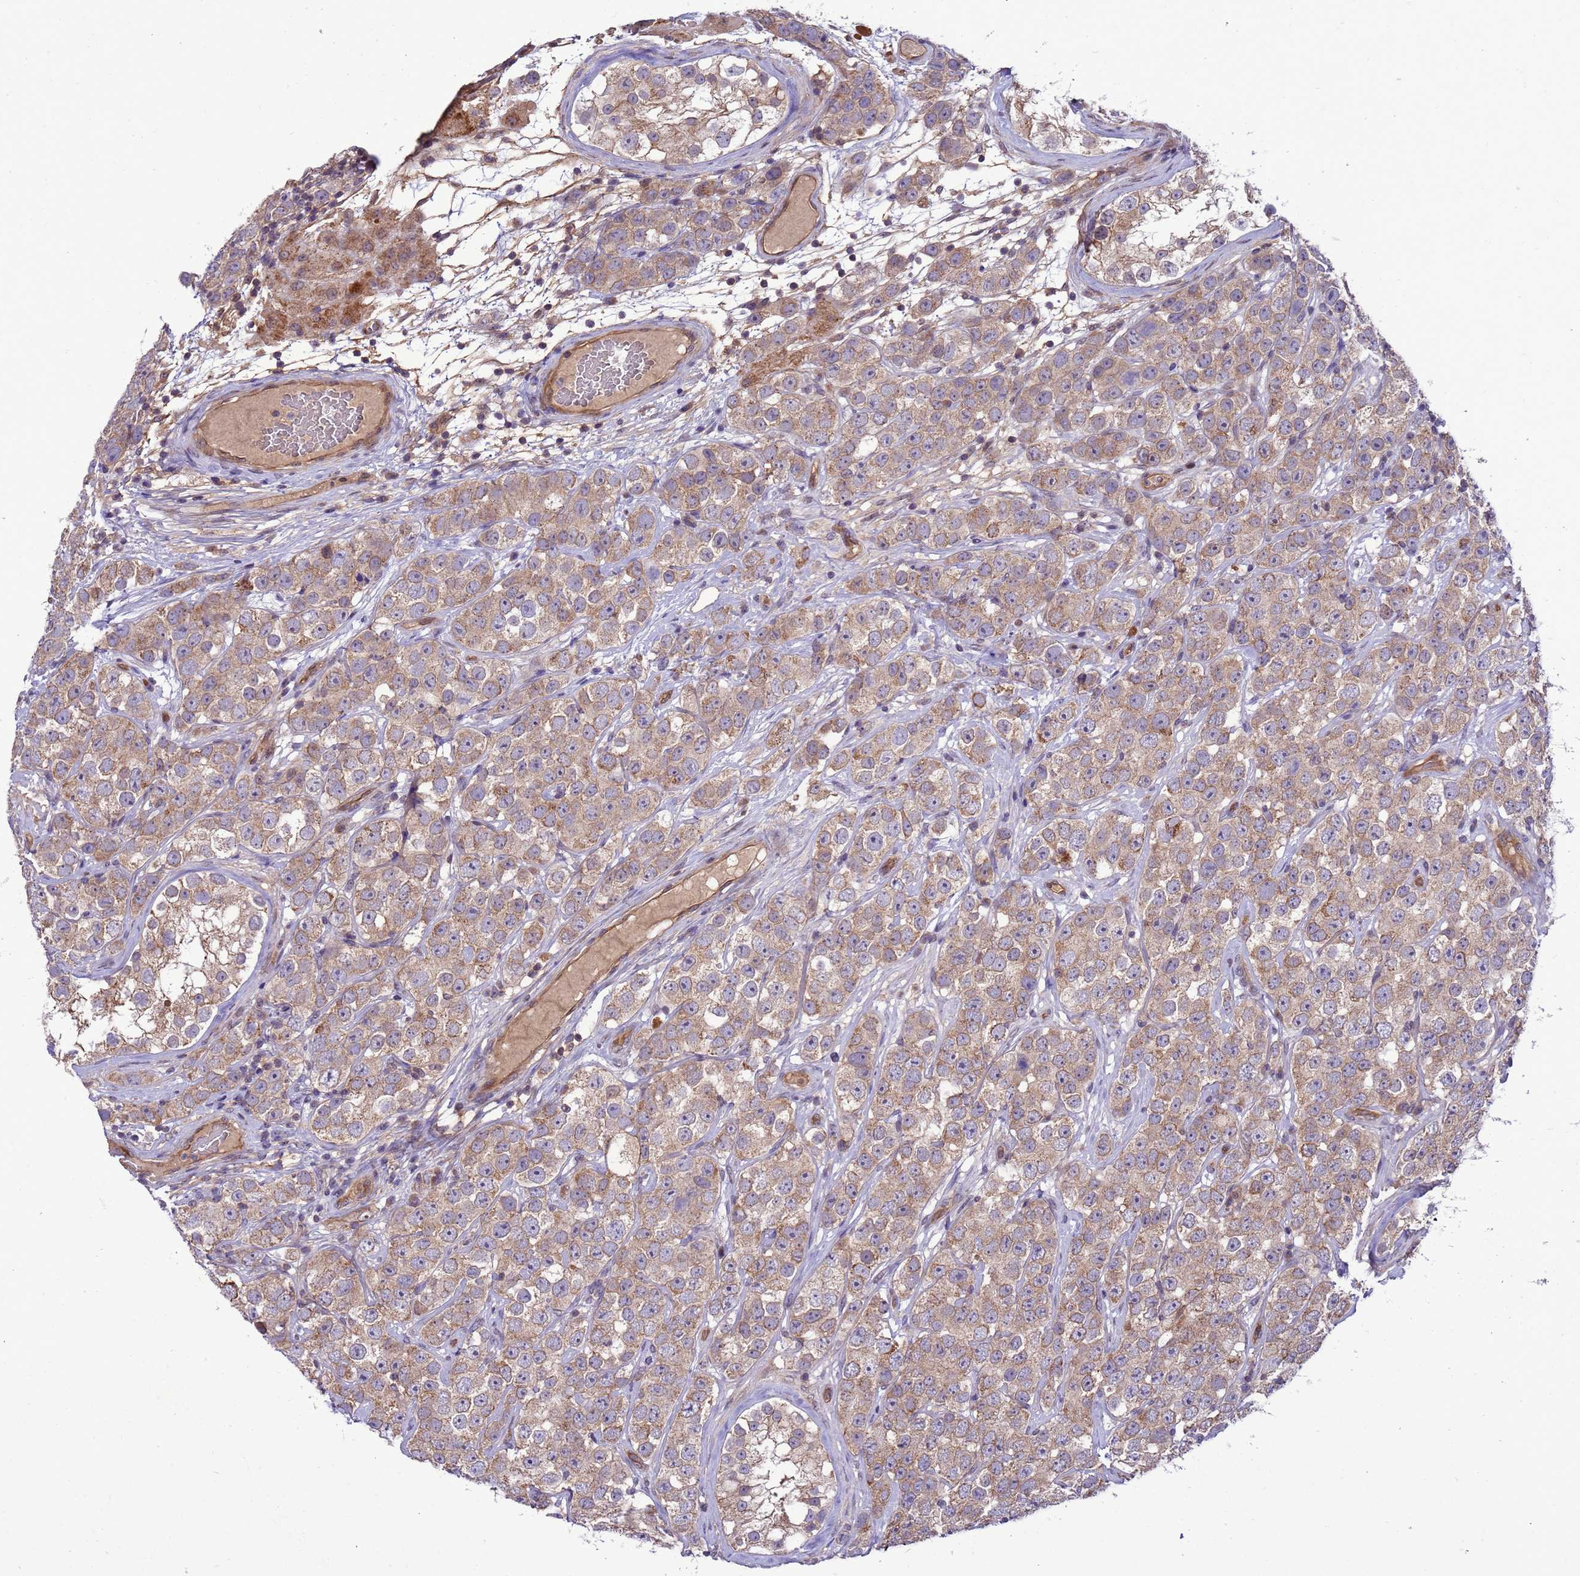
{"staining": {"intensity": "moderate", "quantity": ">75%", "location": "cytoplasmic/membranous"}, "tissue": "testis cancer", "cell_type": "Tumor cells", "image_type": "cancer", "snomed": [{"axis": "morphology", "description": "Seminoma, NOS"}, {"axis": "topography", "description": "Testis"}], "caption": "Brown immunohistochemical staining in testis cancer (seminoma) demonstrates moderate cytoplasmic/membranous positivity in approximately >75% of tumor cells.", "gene": "SMCO3", "patient": {"sex": "male", "age": 28}}